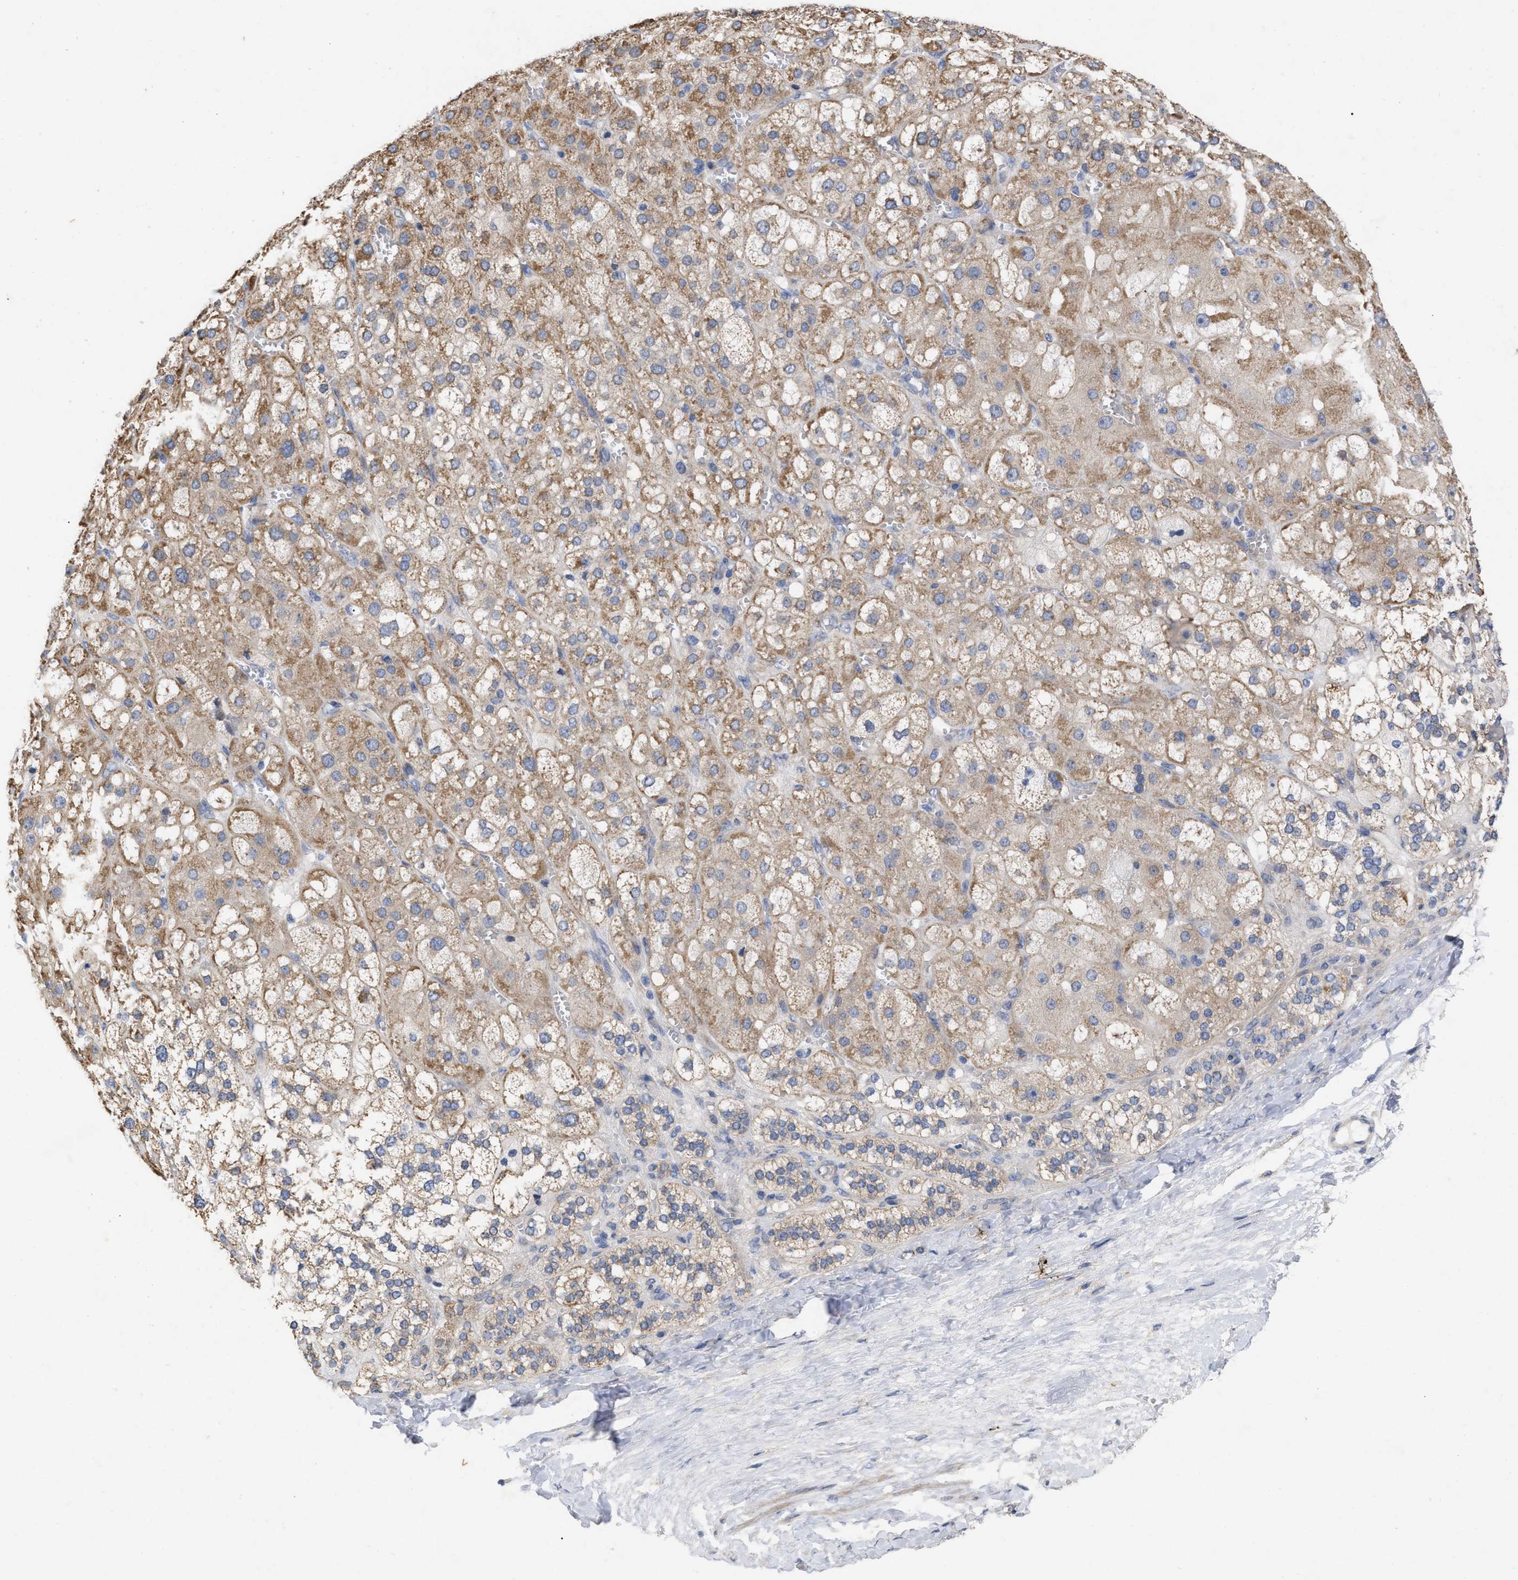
{"staining": {"intensity": "moderate", "quantity": ">75%", "location": "cytoplasmic/membranous"}, "tissue": "adrenal gland", "cell_type": "Glandular cells", "image_type": "normal", "snomed": [{"axis": "morphology", "description": "Normal tissue, NOS"}, {"axis": "topography", "description": "Adrenal gland"}], "caption": "IHC staining of benign adrenal gland, which reveals medium levels of moderate cytoplasmic/membranous staining in approximately >75% of glandular cells indicating moderate cytoplasmic/membranous protein positivity. The staining was performed using DAB (3,3'-diaminobenzidine) (brown) for protein detection and nuclei were counterstained in hematoxylin (blue).", "gene": "VIP", "patient": {"sex": "female", "age": 47}}